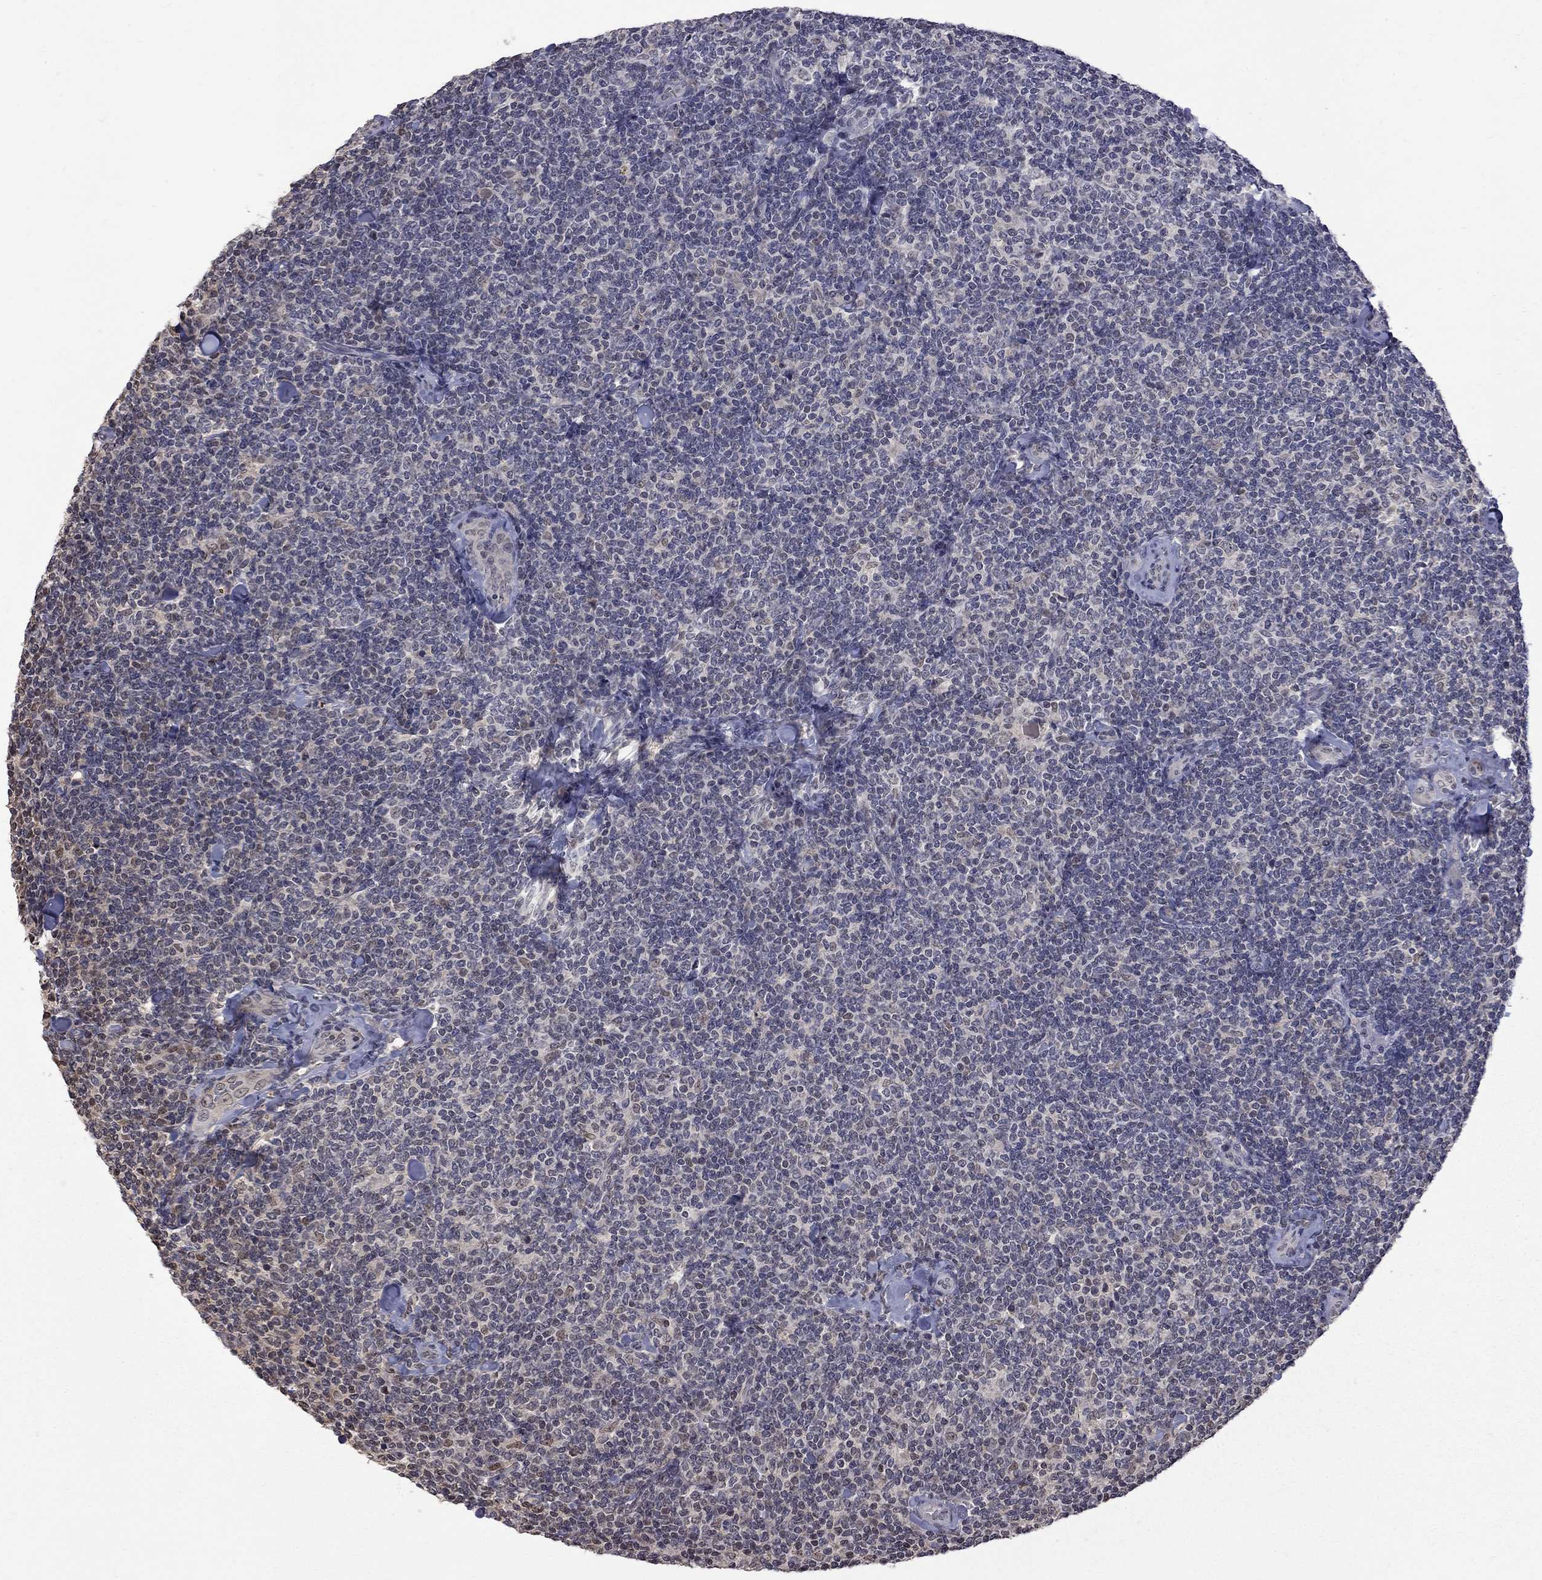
{"staining": {"intensity": "negative", "quantity": "none", "location": "none"}, "tissue": "lymphoma", "cell_type": "Tumor cells", "image_type": "cancer", "snomed": [{"axis": "morphology", "description": "Malignant lymphoma, non-Hodgkin's type, Low grade"}, {"axis": "topography", "description": "Lymph node"}], "caption": "Immunohistochemistry histopathology image of human low-grade malignant lymphoma, non-Hodgkin's type stained for a protein (brown), which displays no positivity in tumor cells. (Immunohistochemistry, brightfield microscopy, high magnification).", "gene": "RFWD3", "patient": {"sex": "female", "age": 56}}